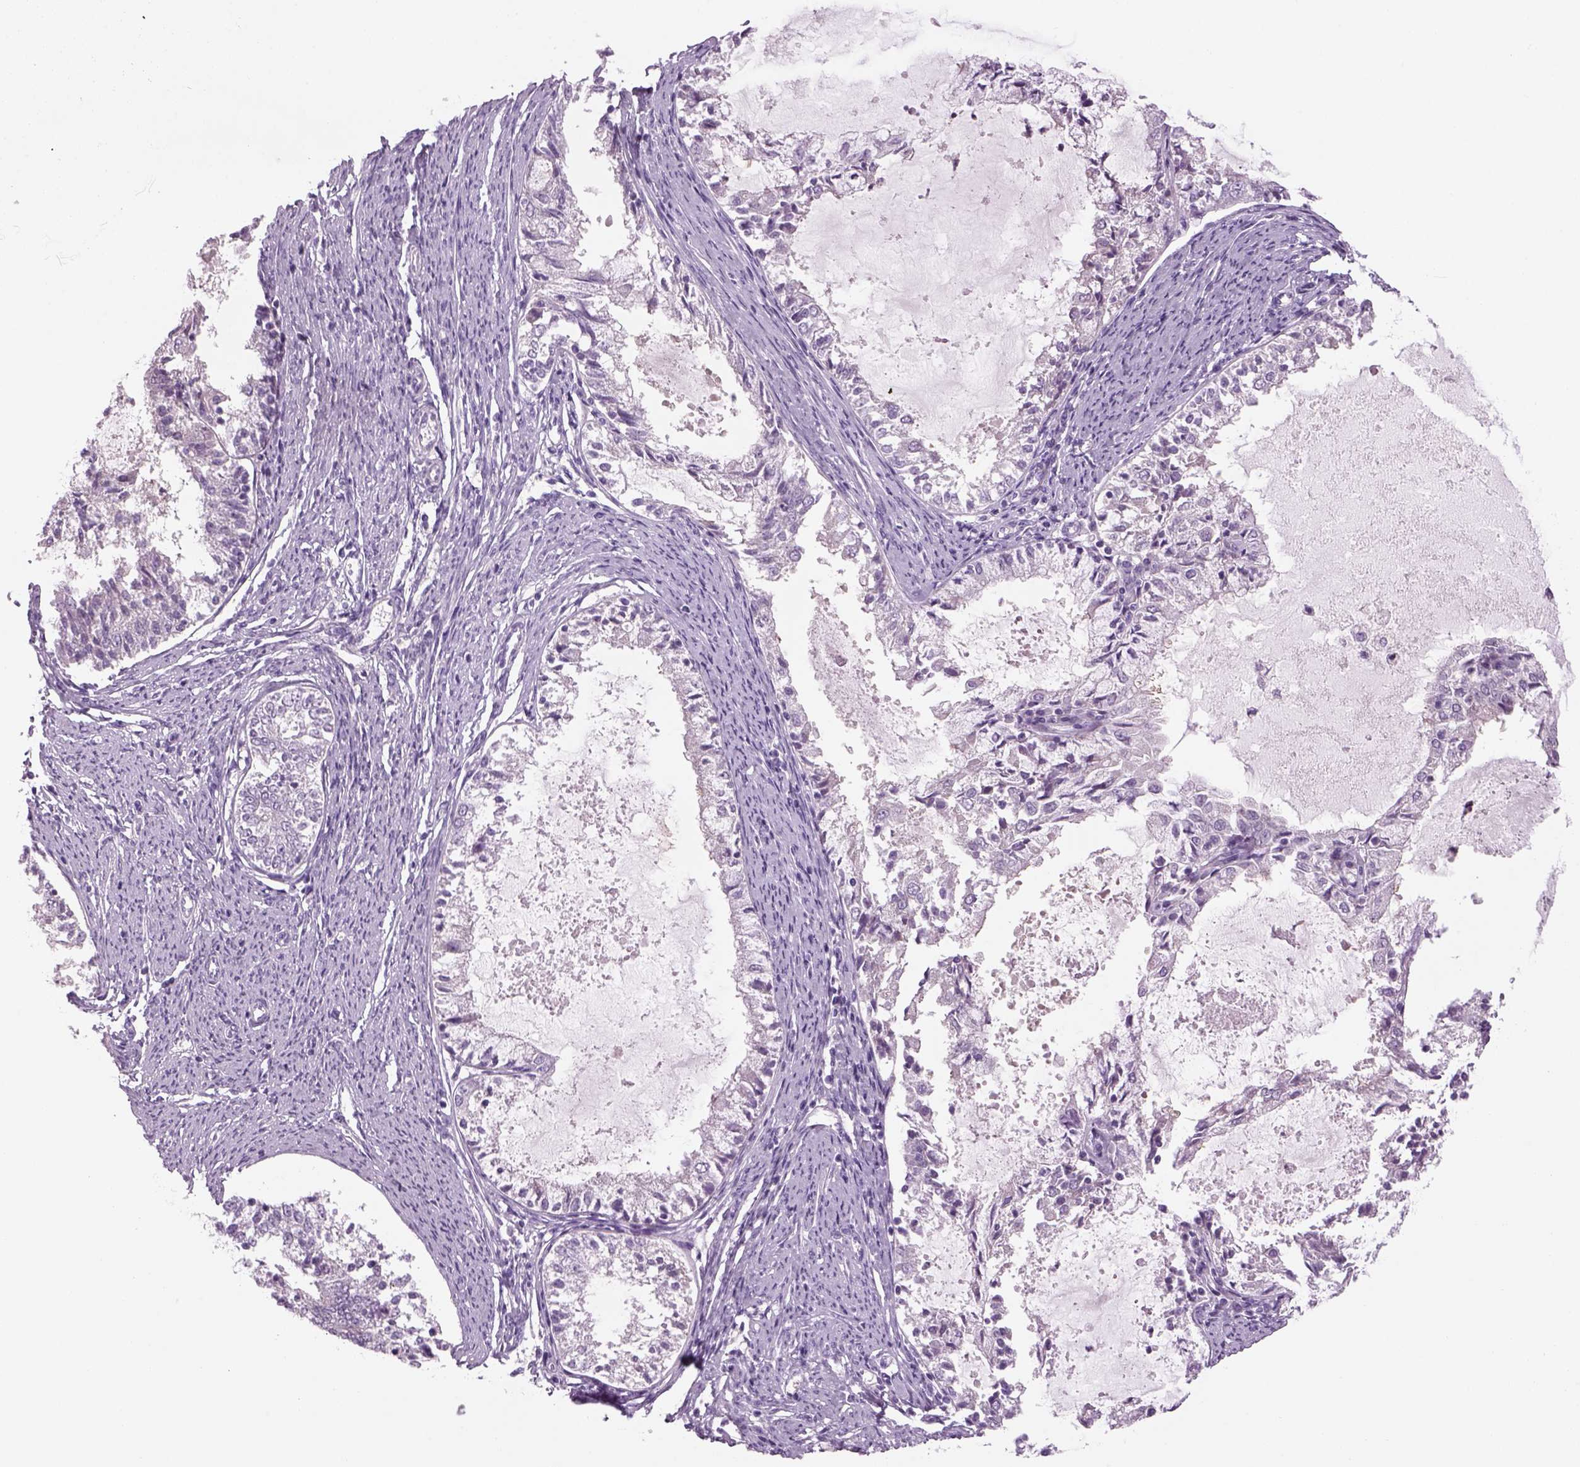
{"staining": {"intensity": "negative", "quantity": "none", "location": "none"}, "tissue": "endometrial cancer", "cell_type": "Tumor cells", "image_type": "cancer", "snomed": [{"axis": "morphology", "description": "Adenocarcinoma, NOS"}, {"axis": "topography", "description": "Endometrium"}], "caption": "Immunohistochemical staining of human endometrial cancer (adenocarcinoma) shows no significant expression in tumor cells.", "gene": "MDH1B", "patient": {"sex": "female", "age": 57}}